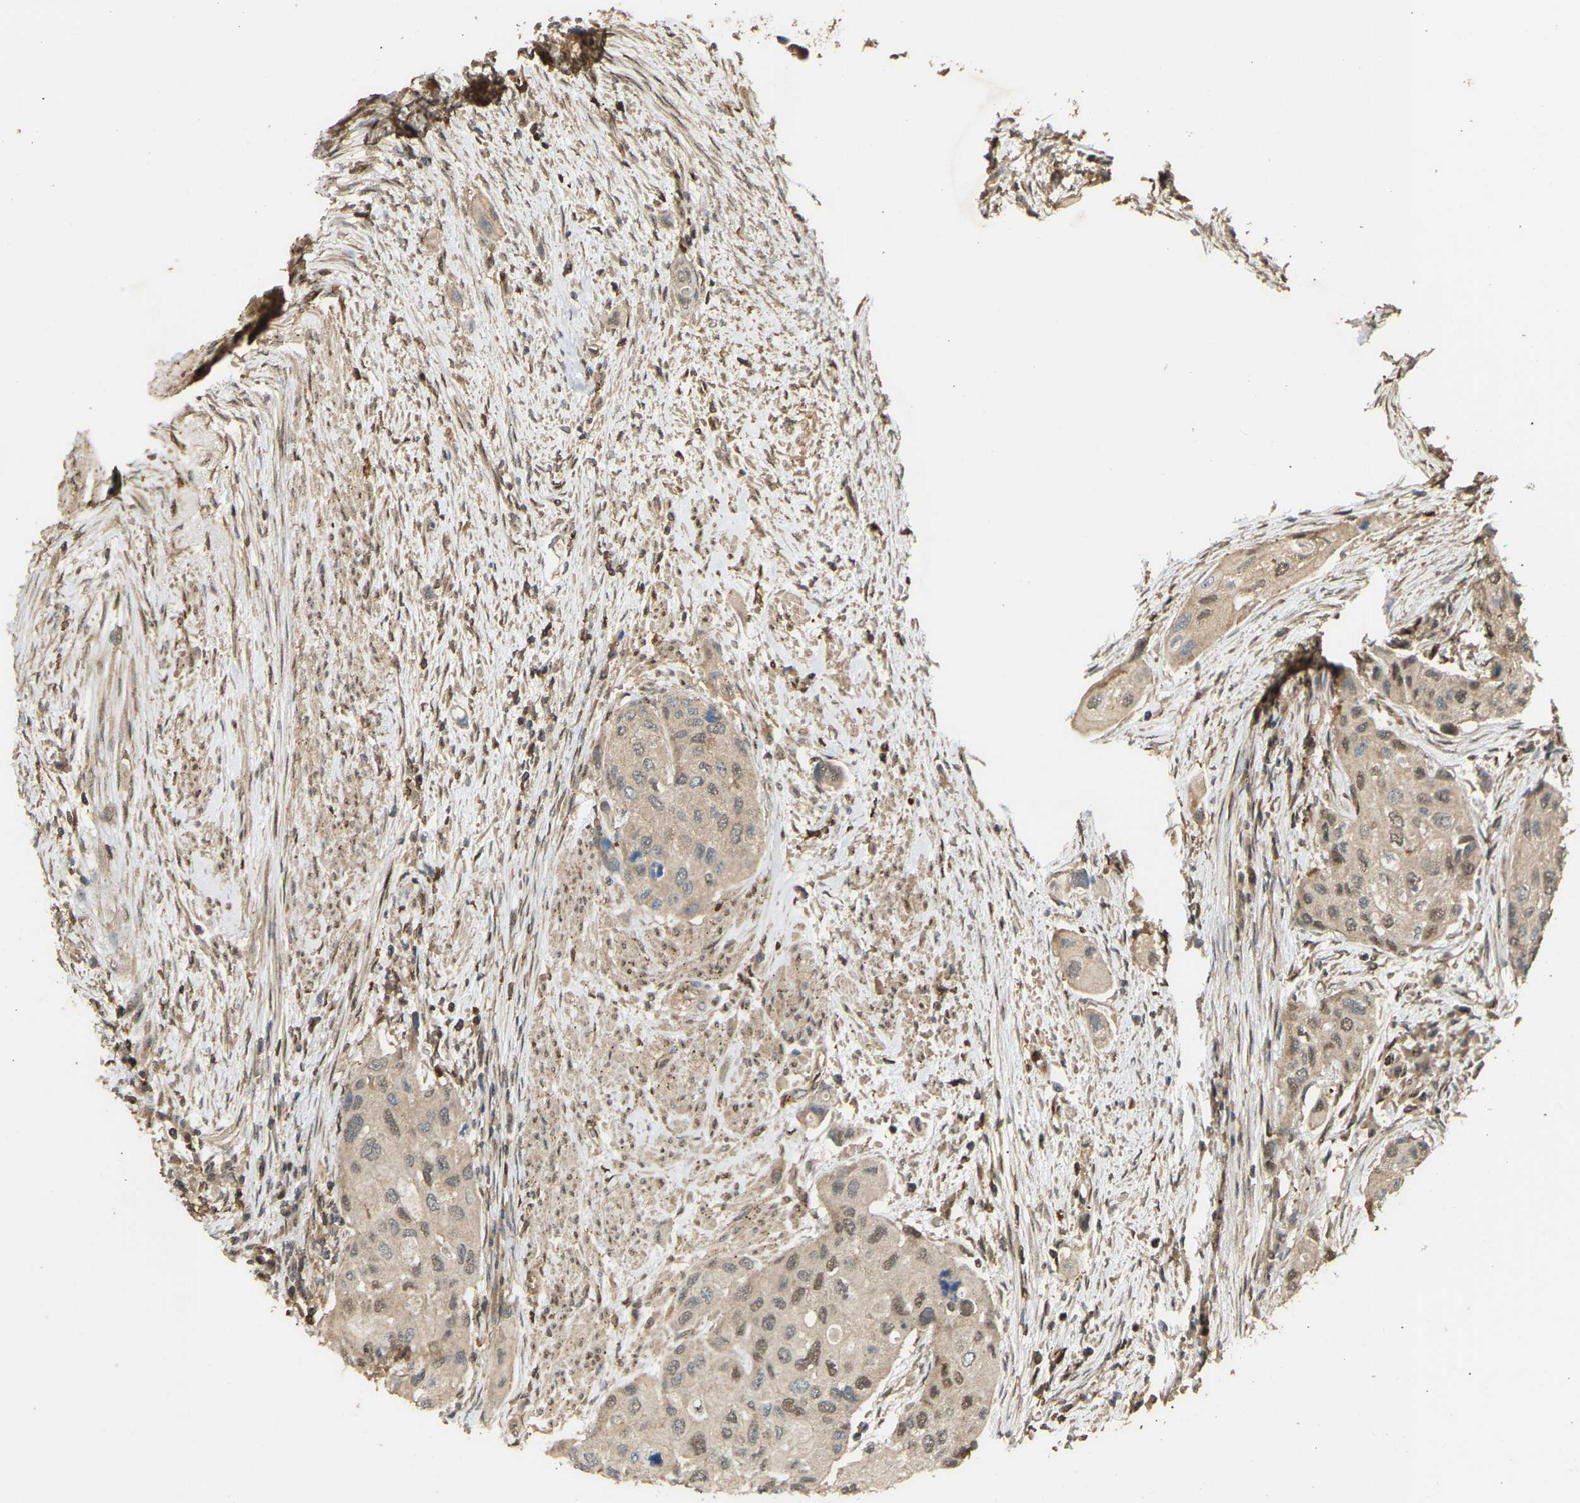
{"staining": {"intensity": "weak", "quantity": "<25%", "location": "nuclear"}, "tissue": "urothelial cancer", "cell_type": "Tumor cells", "image_type": "cancer", "snomed": [{"axis": "morphology", "description": "Urothelial carcinoma, High grade"}, {"axis": "topography", "description": "Urinary bladder"}], "caption": "IHC photomicrograph of human urothelial carcinoma (high-grade) stained for a protein (brown), which demonstrates no staining in tumor cells.", "gene": "GOPC", "patient": {"sex": "female", "age": 56}}